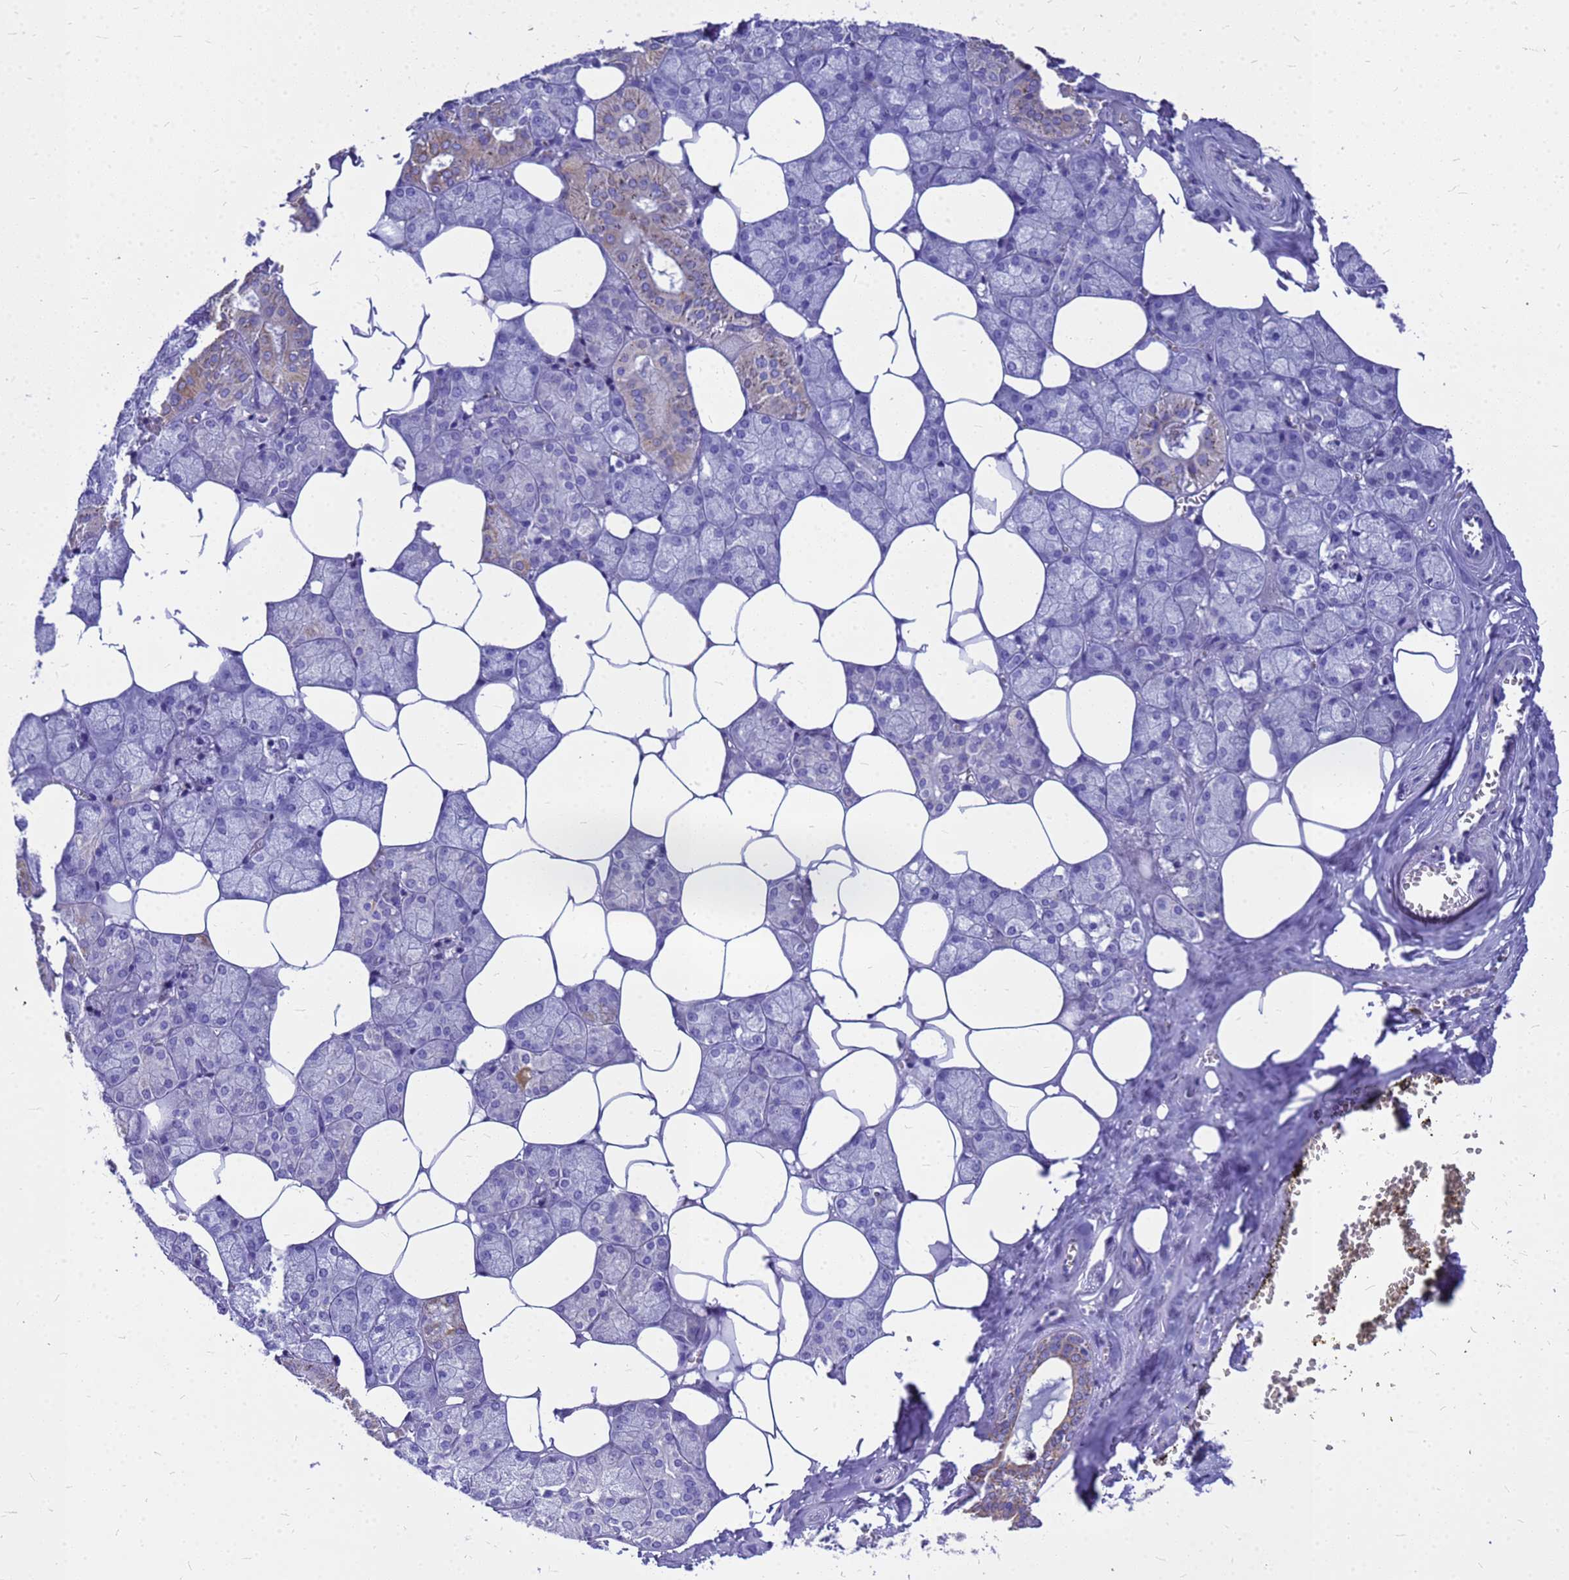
{"staining": {"intensity": "moderate", "quantity": "<25%", "location": "cytoplasmic/membranous"}, "tissue": "salivary gland", "cell_type": "Glandular cells", "image_type": "normal", "snomed": [{"axis": "morphology", "description": "Normal tissue, NOS"}, {"axis": "topography", "description": "Salivary gland"}], "caption": "Immunohistochemistry (IHC) micrograph of normal salivary gland stained for a protein (brown), which exhibits low levels of moderate cytoplasmic/membranous positivity in about <25% of glandular cells.", "gene": "OR52E2", "patient": {"sex": "male", "age": 62}}